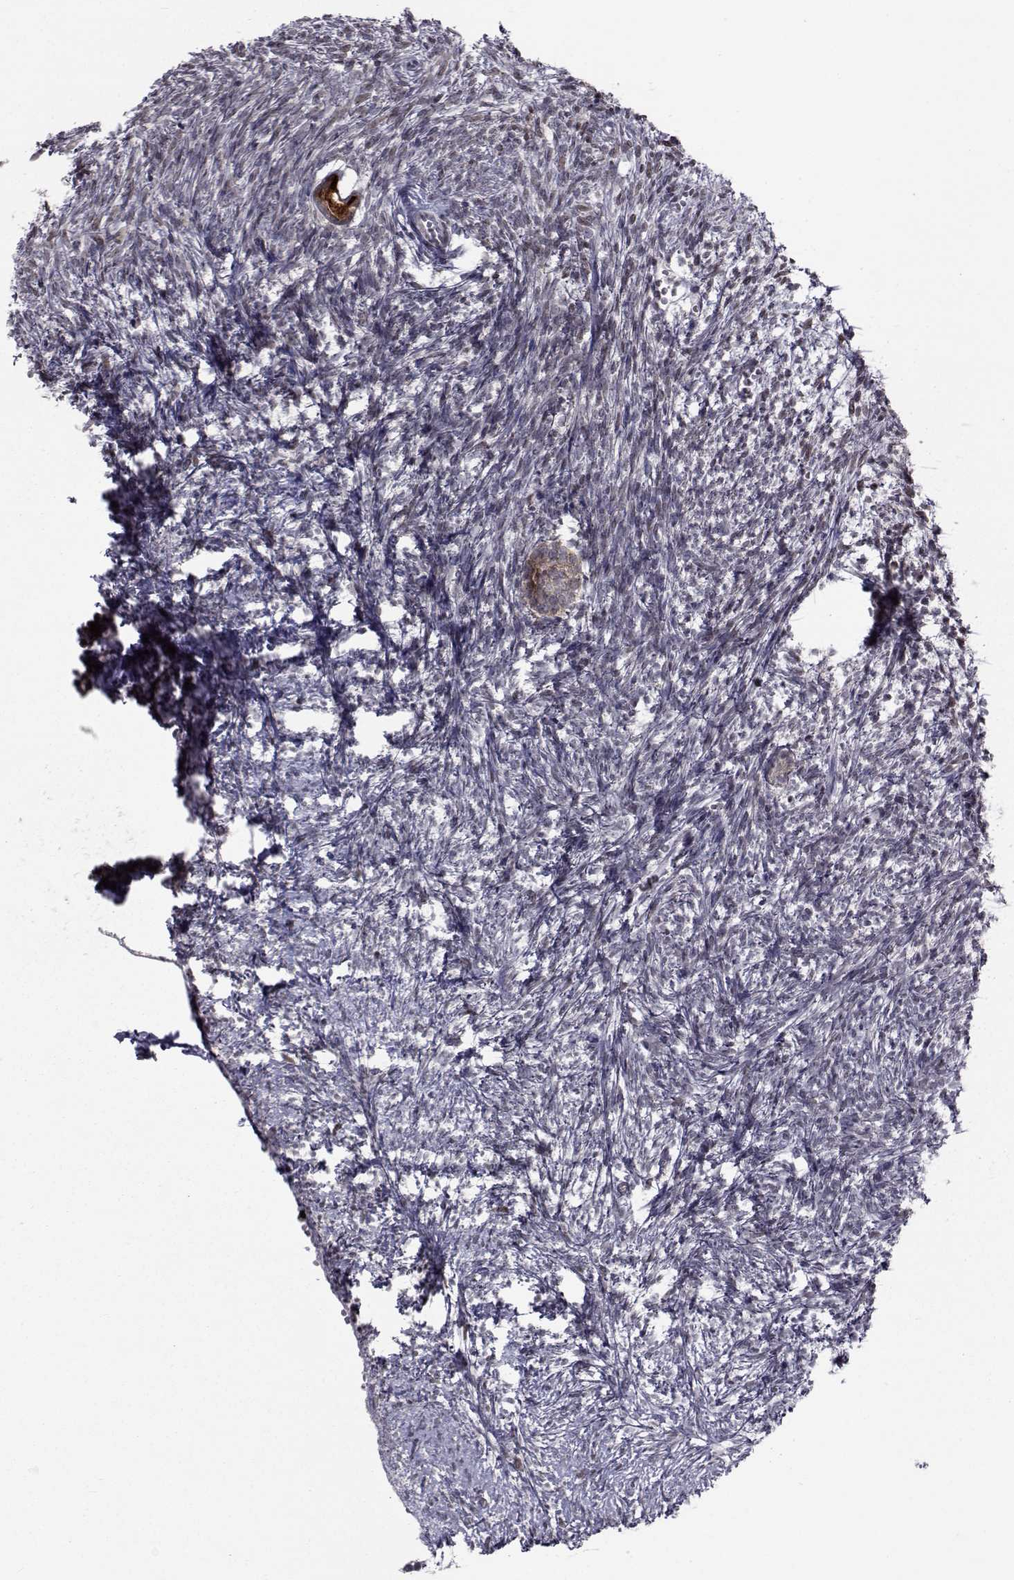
{"staining": {"intensity": "strong", "quantity": "25%-75%", "location": "cytoplasmic/membranous"}, "tissue": "ovary", "cell_type": "Follicle cells", "image_type": "normal", "snomed": [{"axis": "morphology", "description": "Normal tissue, NOS"}, {"axis": "topography", "description": "Ovary"}], "caption": "Immunohistochemistry (IHC) photomicrograph of normal ovary: human ovary stained using immunohistochemistry (IHC) demonstrates high levels of strong protein expression localized specifically in the cytoplasmic/membranous of follicle cells, appearing as a cytoplasmic/membranous brown color.", "gene": "PCP4L1", "patient": {"sex": "female", "age": 43}}